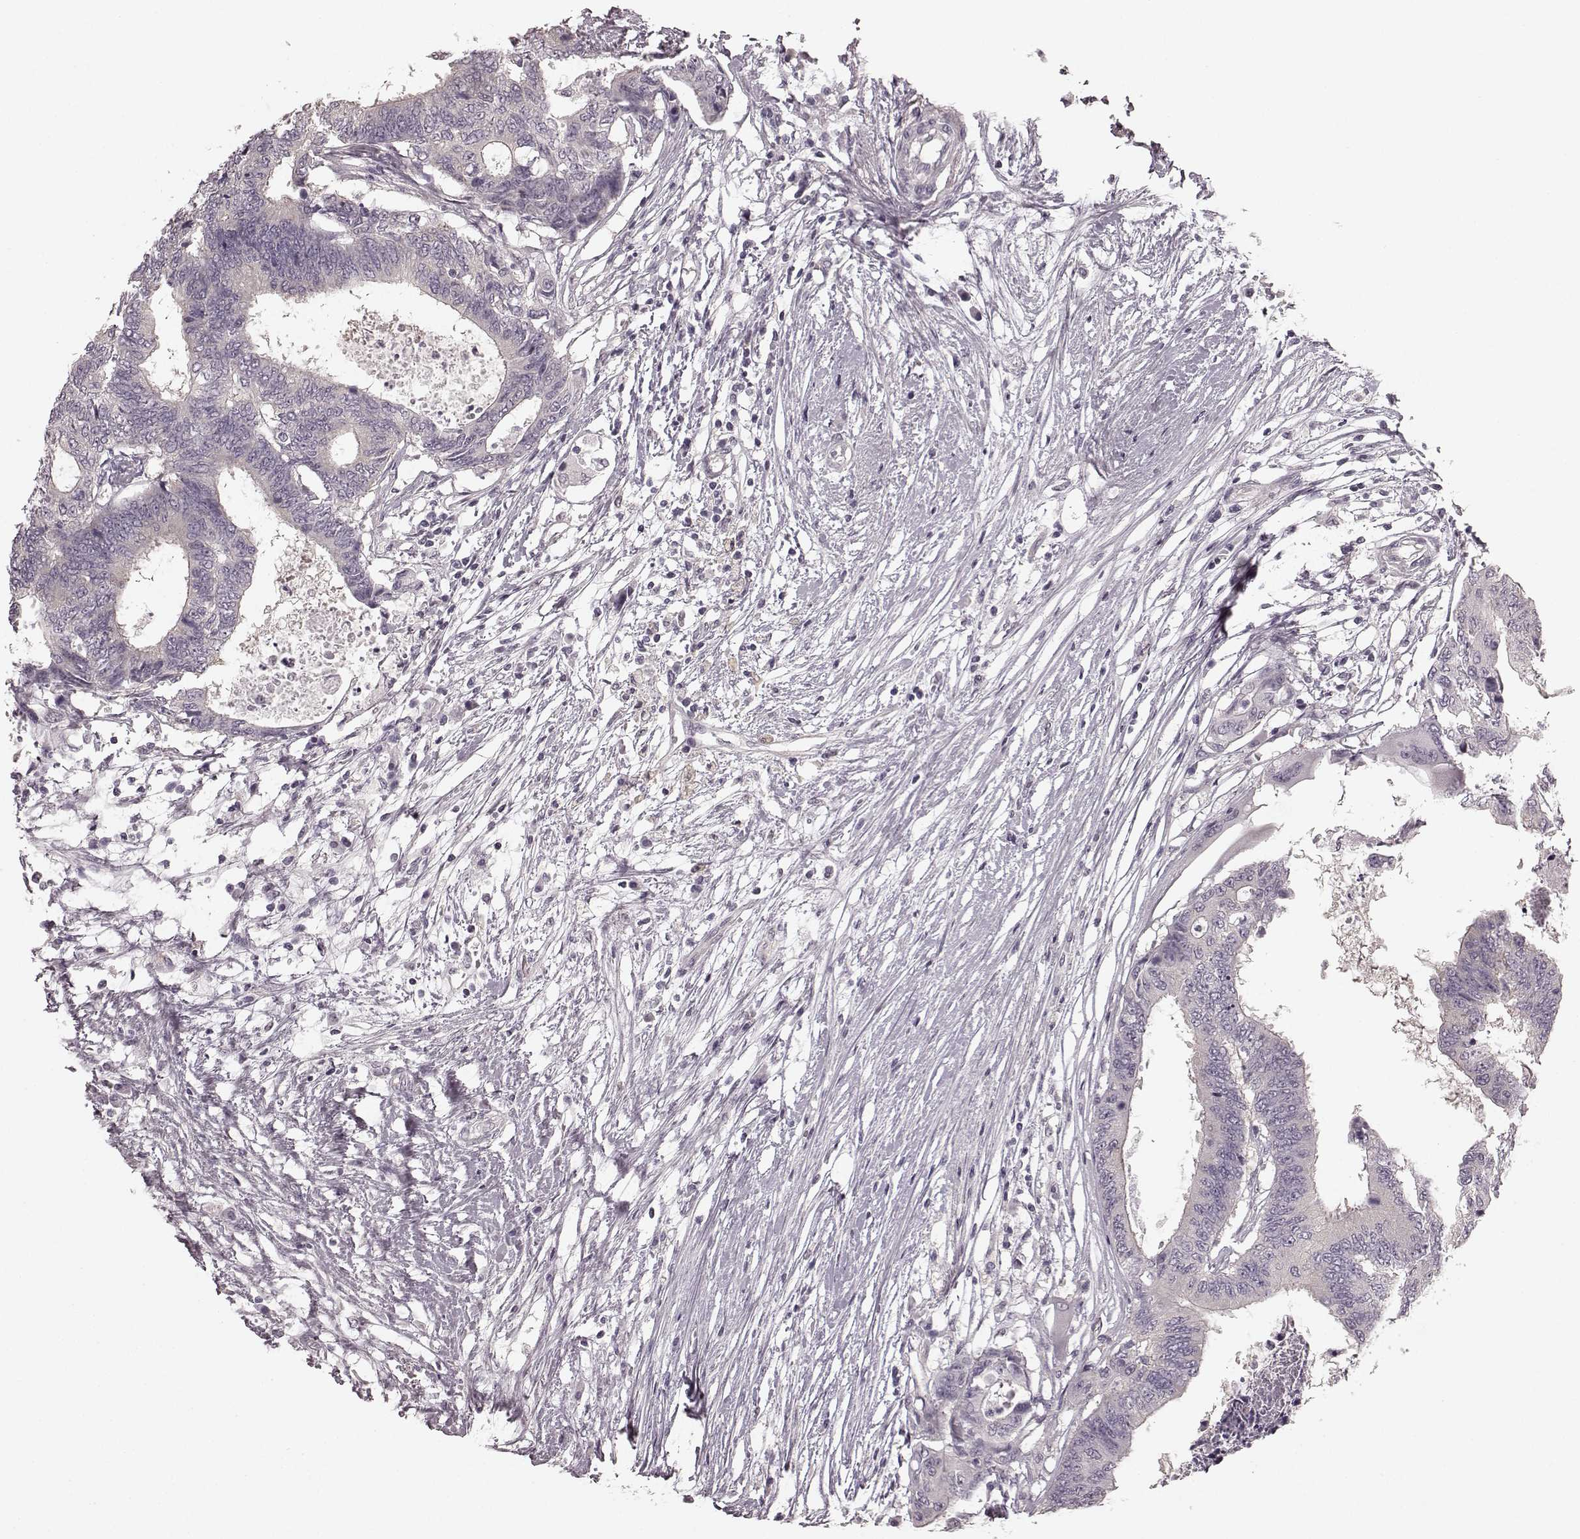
{"staining": {"intensity": "negative", "quantity": "none", "location": "none"}, "tissue": "colorectal cancer", "cell_type": "Tumor cells", "image_type": "cancer", "snomed": [{"axis": "morphology", "description": "Adenocarcinoma, NOS"}, {"axis": "topography", "description": "Colon"}], "caption": "This is an IHC image of adenocarcinoma (colorectal). There is no staining in tumor cells.", "gene": "PRKCE", "patient": {"sex": "female", "age": 48}}